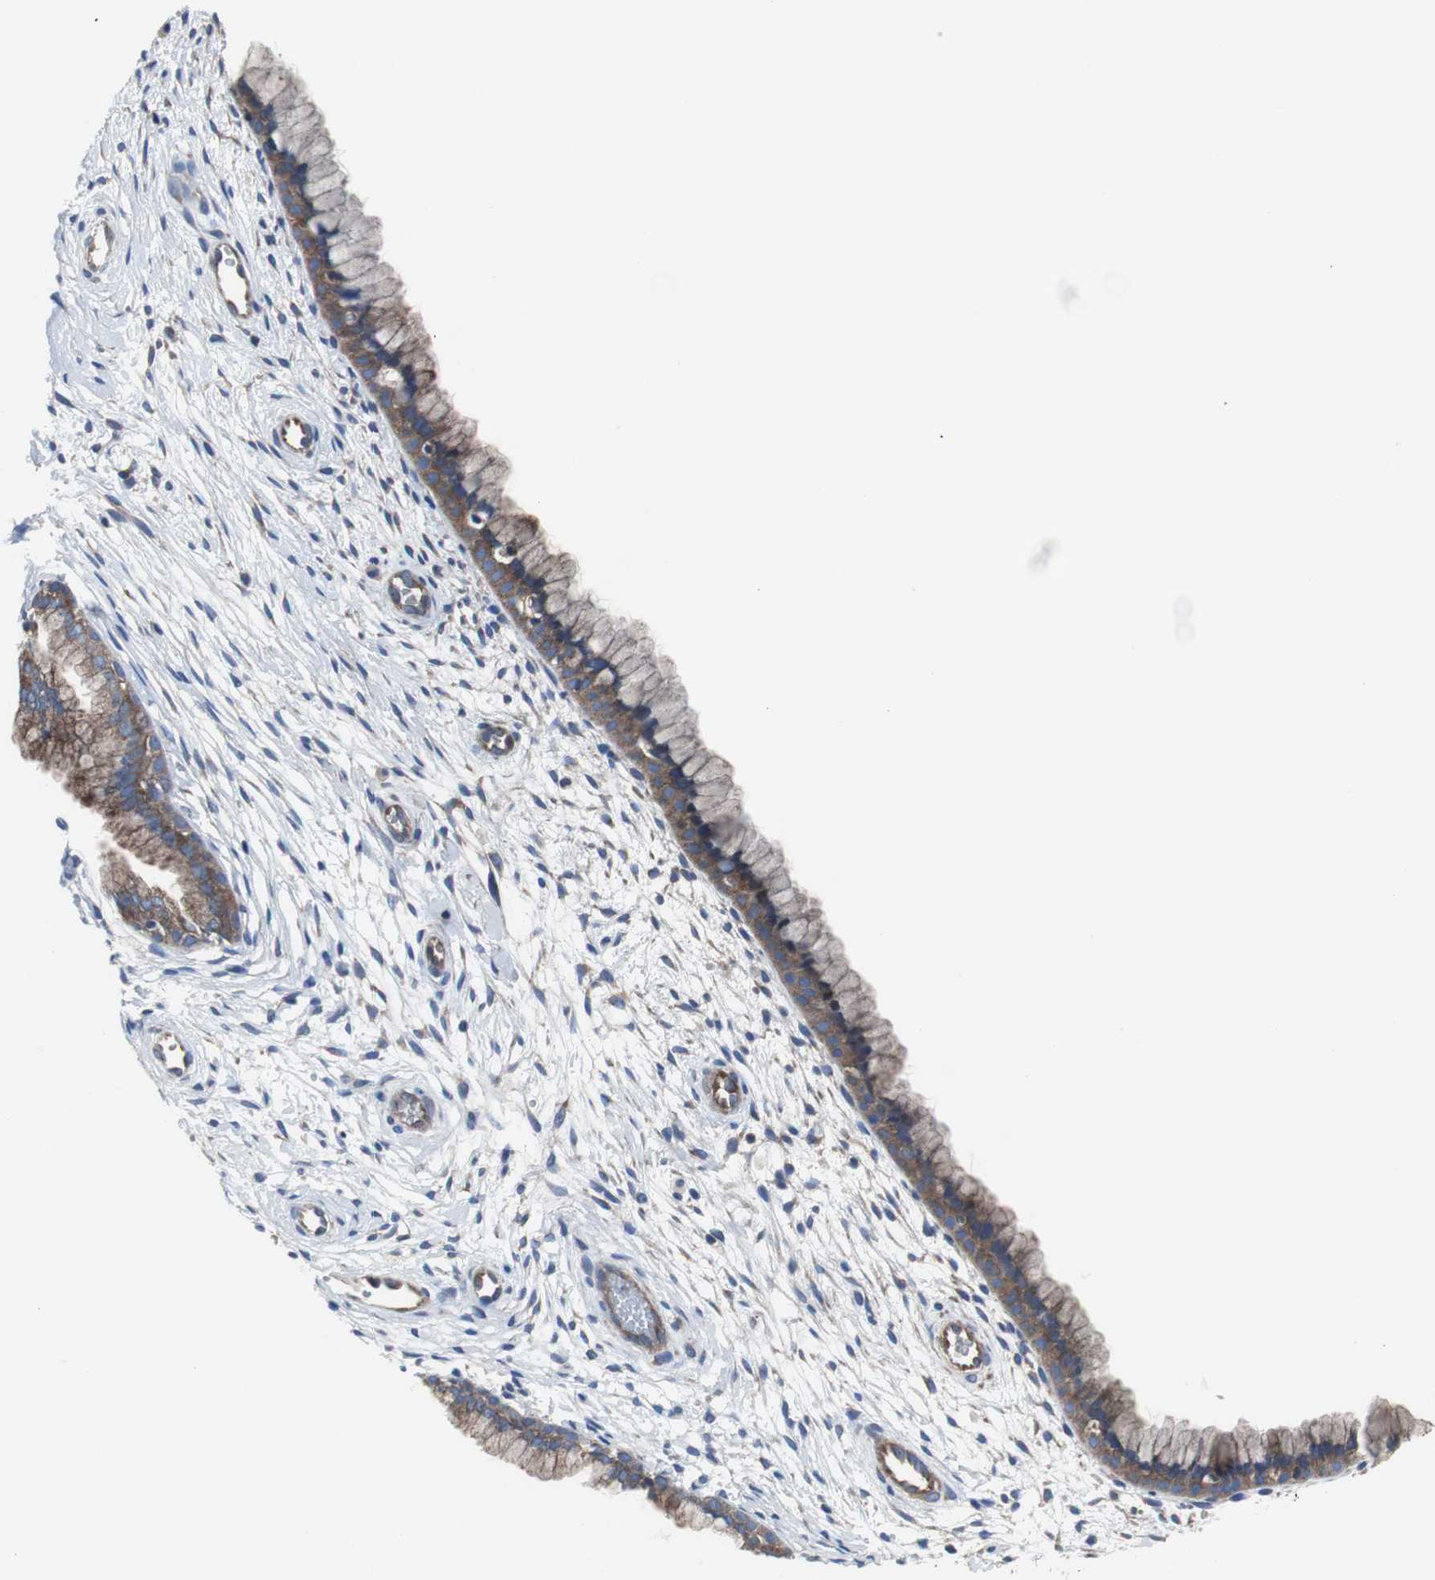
{"staining": {"intensity": "strong", "quantity": ">75%", "location": "cytoplasmic/membranous"}, "tissue": "cervix", "cell_type": "Glandular cells", "image_type": "normal", "snomed": [{"axis": "morphology", "description": "Normal tissue, NOS"}, {"axis": "topography", "description": "Cervix"}], "caption": "Brown immunohistochemical staining in normal cervix exhibits strong cytoplasmic/membranous positivity in about >75% of glandular cells.", "gene": "BRAF", "patient": {"sex": "female", "age": 39}}